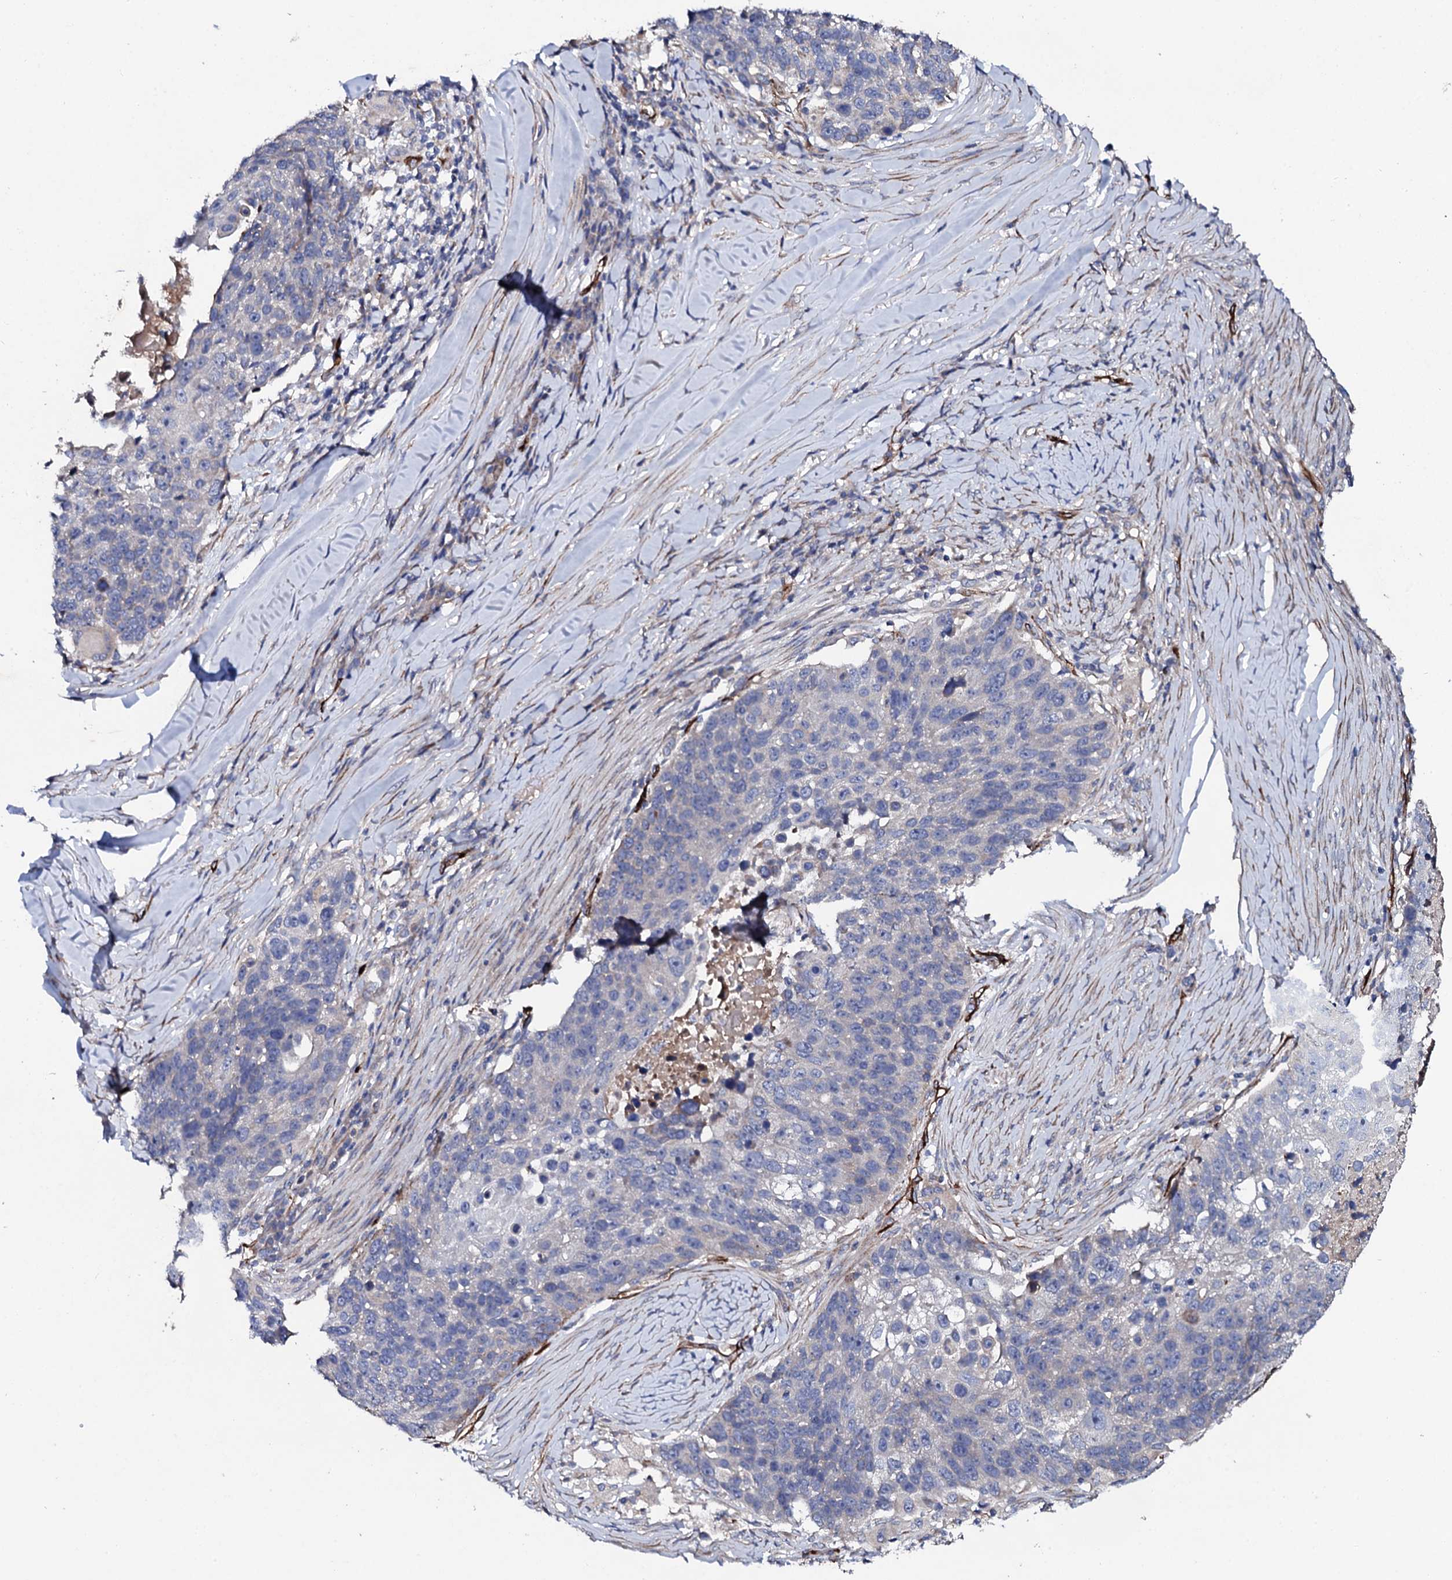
{"staining": {"intensity": "negative", "quantity": "none", "location": "none"}, "tissue": "lung cancer", "cell_type": "Tumor cells", "image_type": "cancer", "snomed": [{"axis": "morphology", "description": "Normal tissue, NOS"}, {"axis": "morphology", "description": "Squamous cell carcinoma, NOS"}, {"axis": "topography", "description": "Lymph node"}, {"axis": "topography", "description": "Lung"}], "caption": "High magnification brightfield microscopy of squamous cell carcinoma (lung) stained with DAB (brown) and counterstained with hematoxylin (blue): tumor cells show no significant staining.", "gene": "DBX1", "patient": {"sex": "male", "age": 66}}